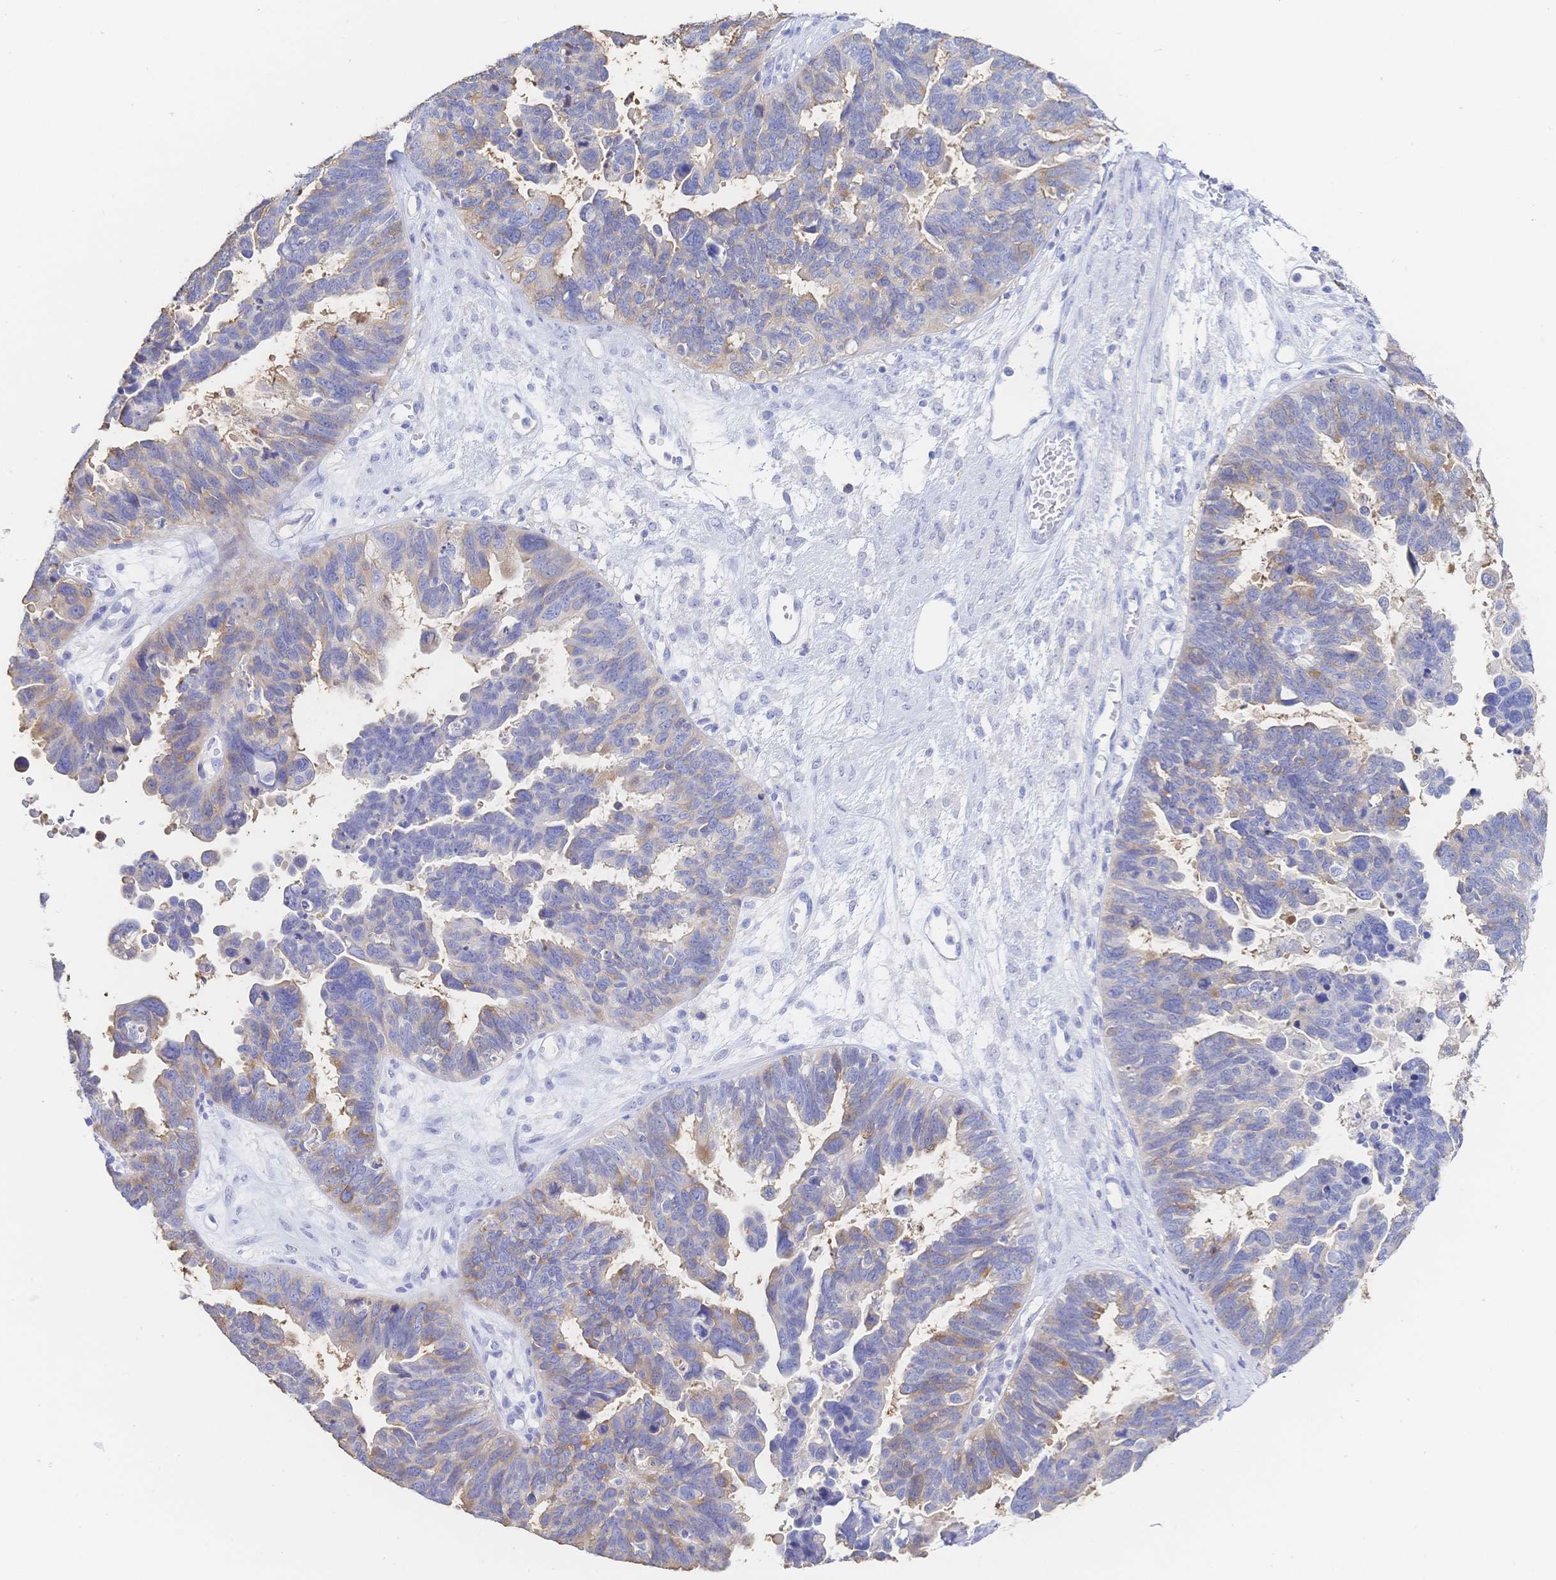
{"staining": {"intensity": "weak", "quantity": "<25%", "location": "cytoplasmic/membranous"}, "tissue": "ovarian cancer", "cell_type": "Tumor cells", "image_type": "cancer", "snomed": [{"axis": "morphology", "description": "Cystadenocarcinoma, serous, NOS"}, {"axis": "topography", "description": "Ovary"}], "caption": "Immunohistochemistry of human ovarian cancer (serous cystadenocarcinoma) demonstrates no staining in tumor cells. (DAB IHC visualized using brightfield microscopy, high magnification).", "gene": "RRM1", "patient": {"sex": "female", "age": 60}}